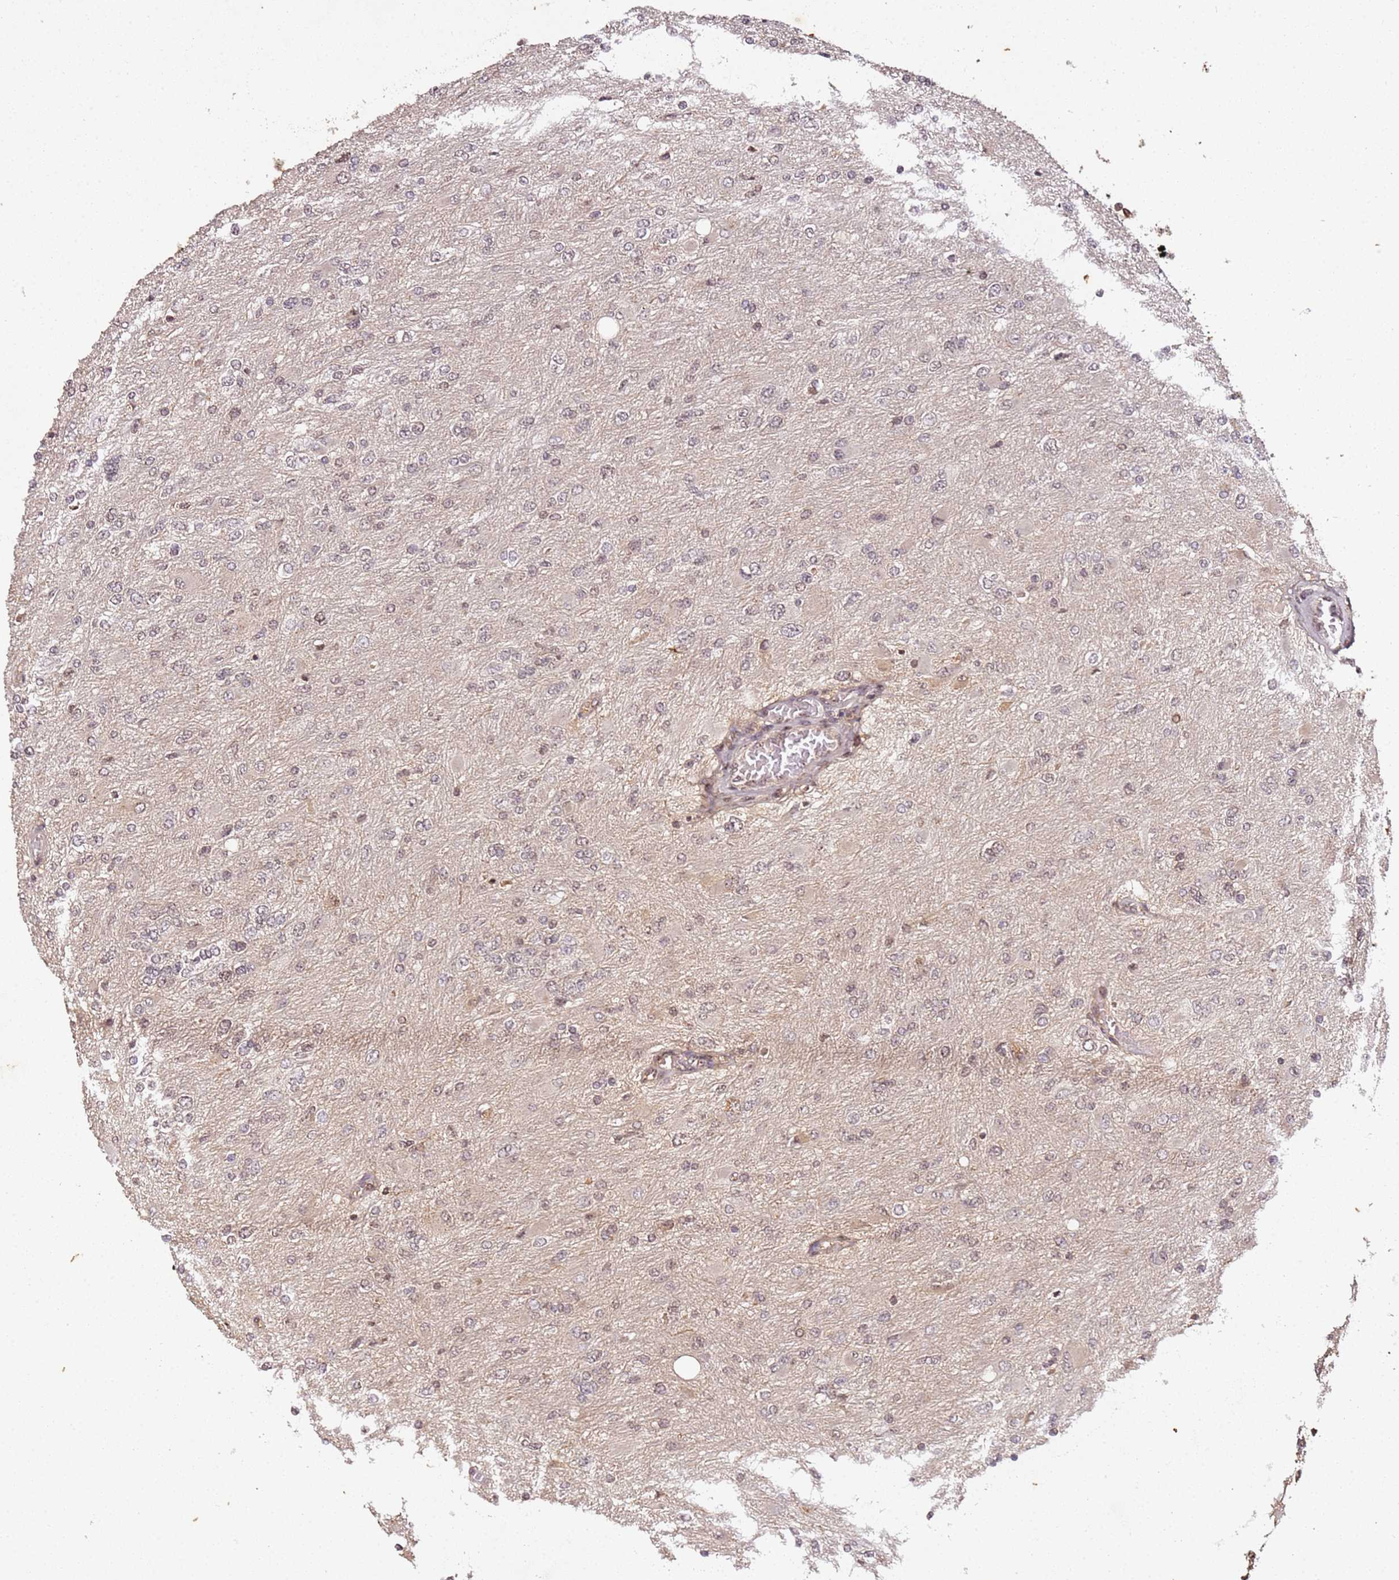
{"staining": {"intensity": "weak", "quantity": "<25%", "location": "nuclear"}, "tissue": "glioma", "cell_type": "Tumor cells", "image_type": "cancer", "snomed": [{"axis": "morphology", "description": "Glioma, malignant, High grade"}, {"axis": "topography", "description": "Cerebral cortex"}], "caption": "Image shows no significant protein expression in tumor cells of malignant high-grade glioma.", "gene": "COL1A2", "patient": {"sex": "female", "age": 36}}